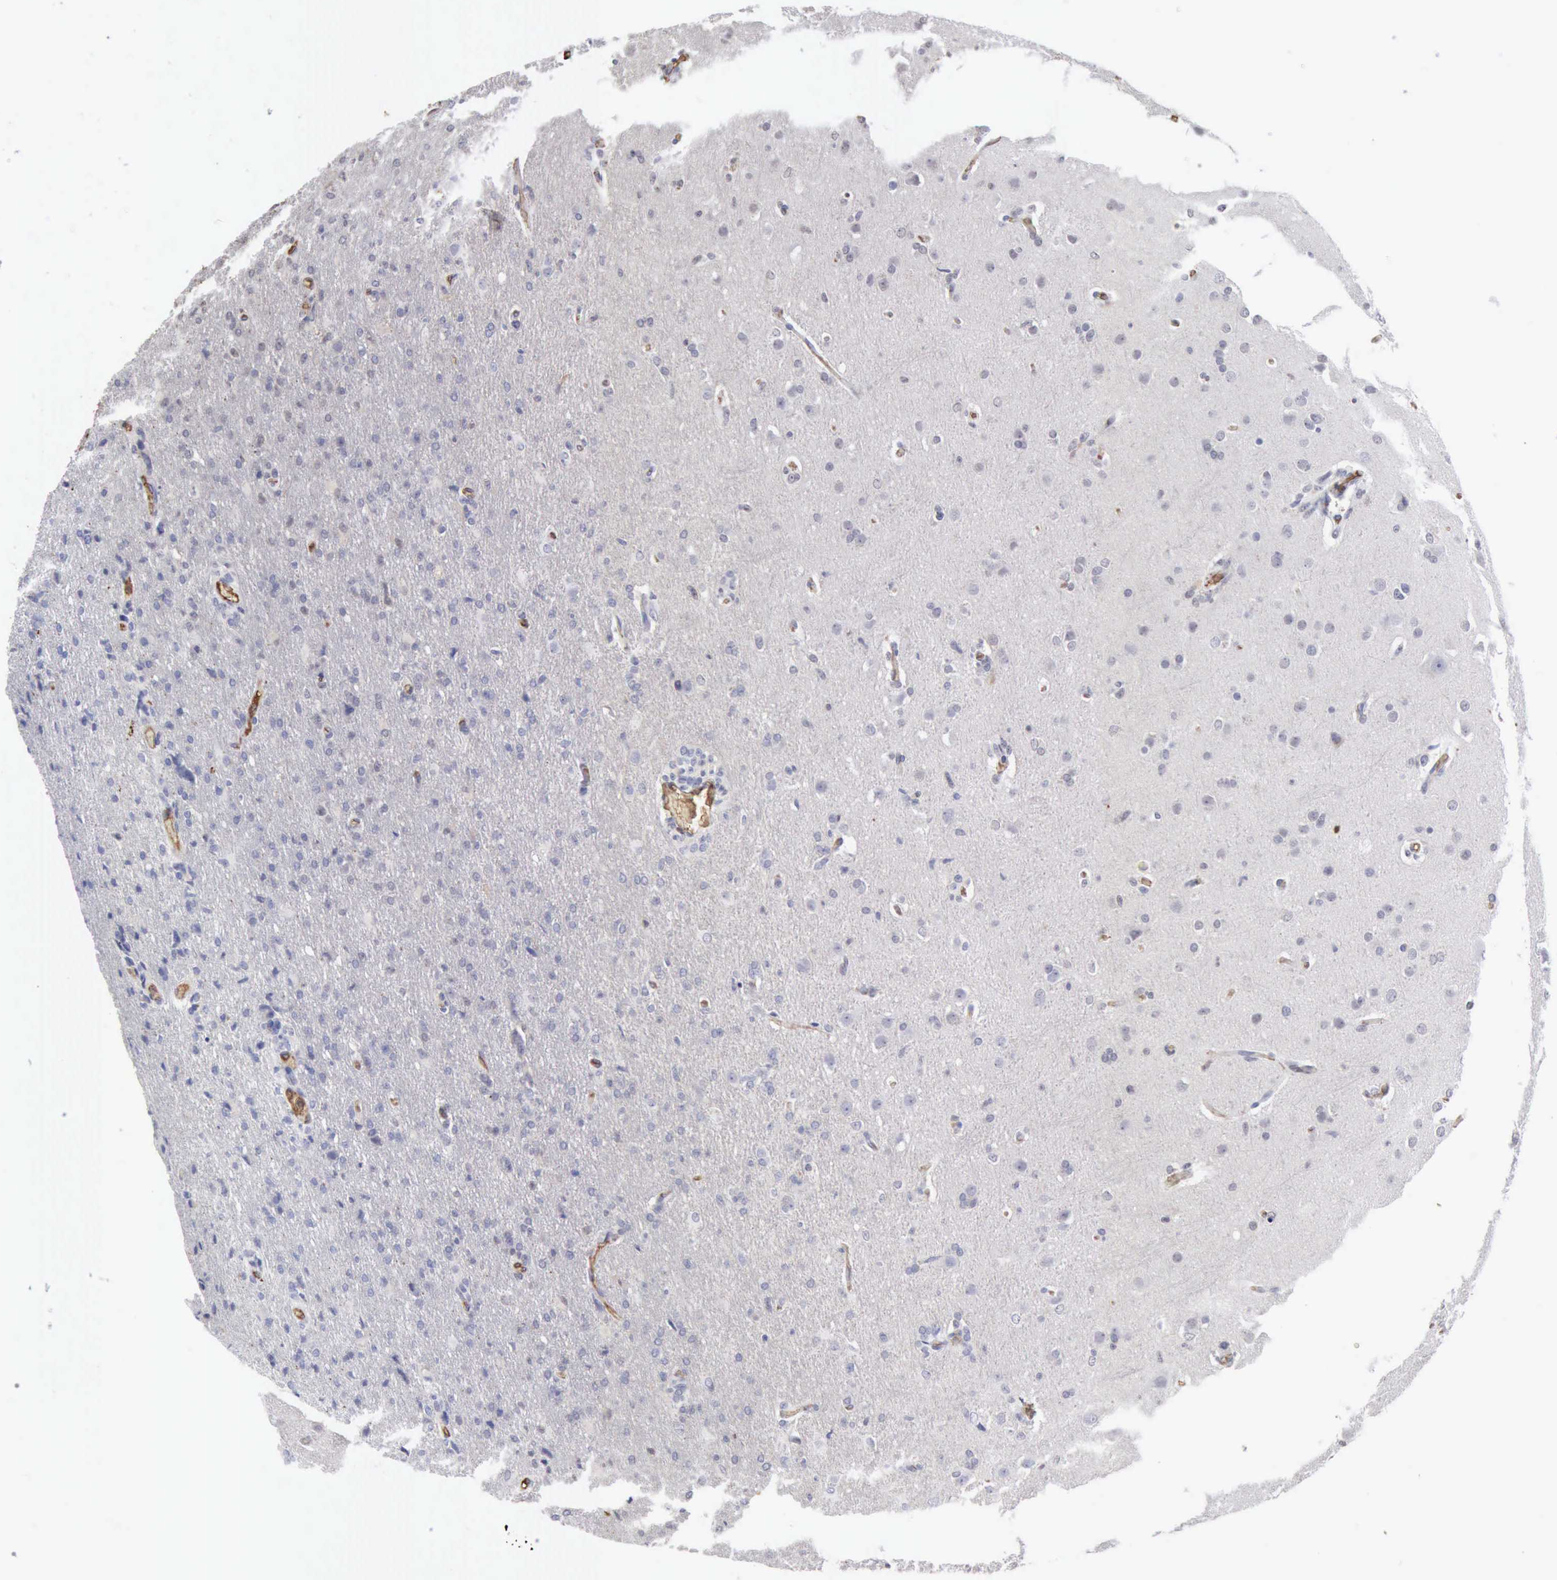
{"staining": {"intensity": "negative", "quantity": "none", "location": "none"}, "tissue": "glioma", "cell_type": "Tumor cells", "image_type": "cancer", "snomed": [{"axis": "morphology", "description": "Glioma, malignant, High grade"}, {"axis": "topography", "description": "Brain"}], "caption": "The image shows no significant expression in tumor cells of glioma. (DAB (3,3'-diaminobenzidine) IHC with hematoxylin counter stain).", "gene": "SERPINA1", "patient": {"sex": "male", "age": 68}}